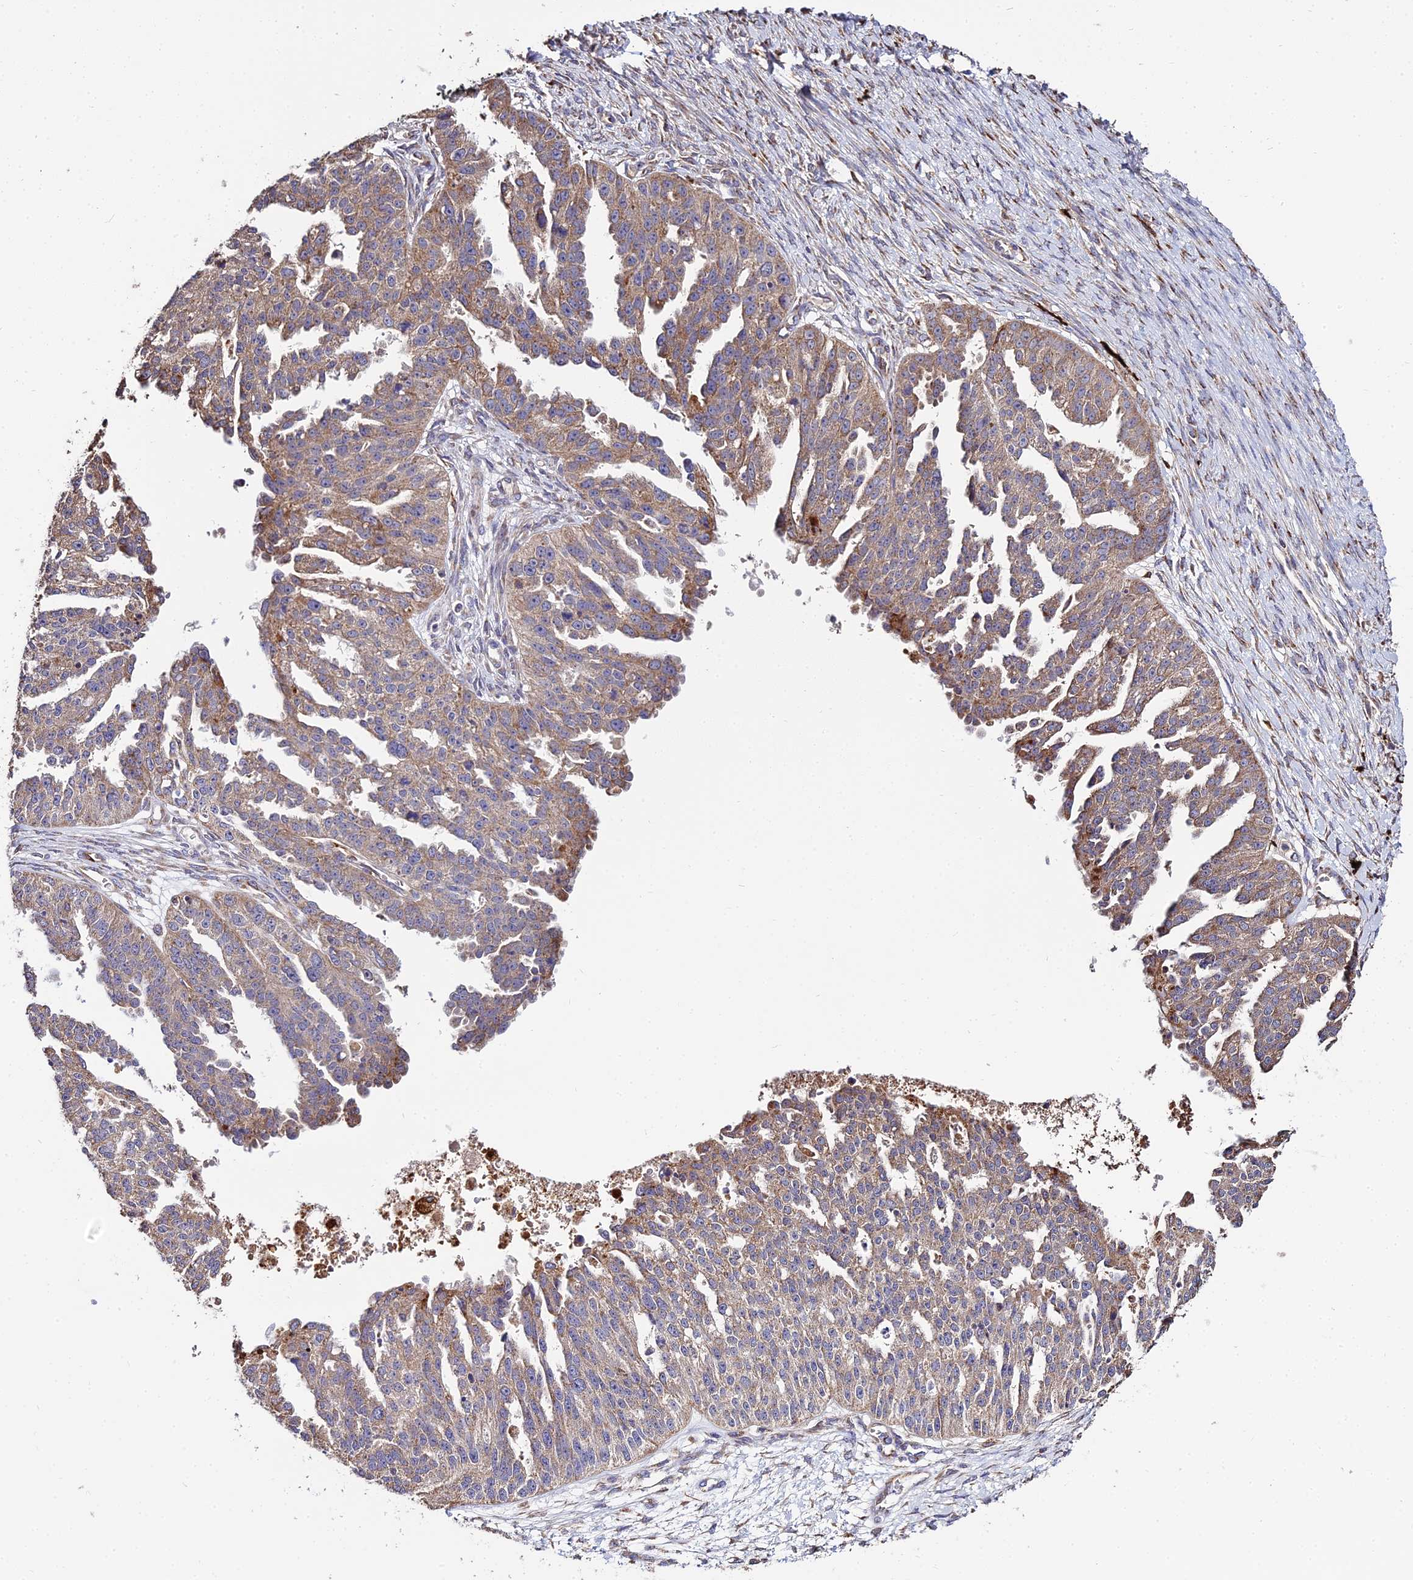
{"staining": {"intensity": "moderate", "quantity": "25%-75%", "location": "cytoplasmic/membranous"}, "tissue": "ovarian cancer", "cell_type": "Tumor cells", "image_type": "cancer", "snomed": [{"axis": "morphology", "description": "Cystadenocarcinoma, serous, NOS"}, {"axis": "topography", "description": "Ovary"}], "caption": "Immunohistochemistry staining of ovarian serous cystadenocarcinoma, which reveals medium levels of moderate cytoplasmic/membranous staining in approximately 25%-75% of tumor cells indicating moderate cytoplasmic/membranous protein positivity. The staining was performed using DAB (brown) for protein detection and nuclei were counterstained in hematoxylin (blue).", "gene": "PEX19", "patient": {"sex": "female", "age": 58}}